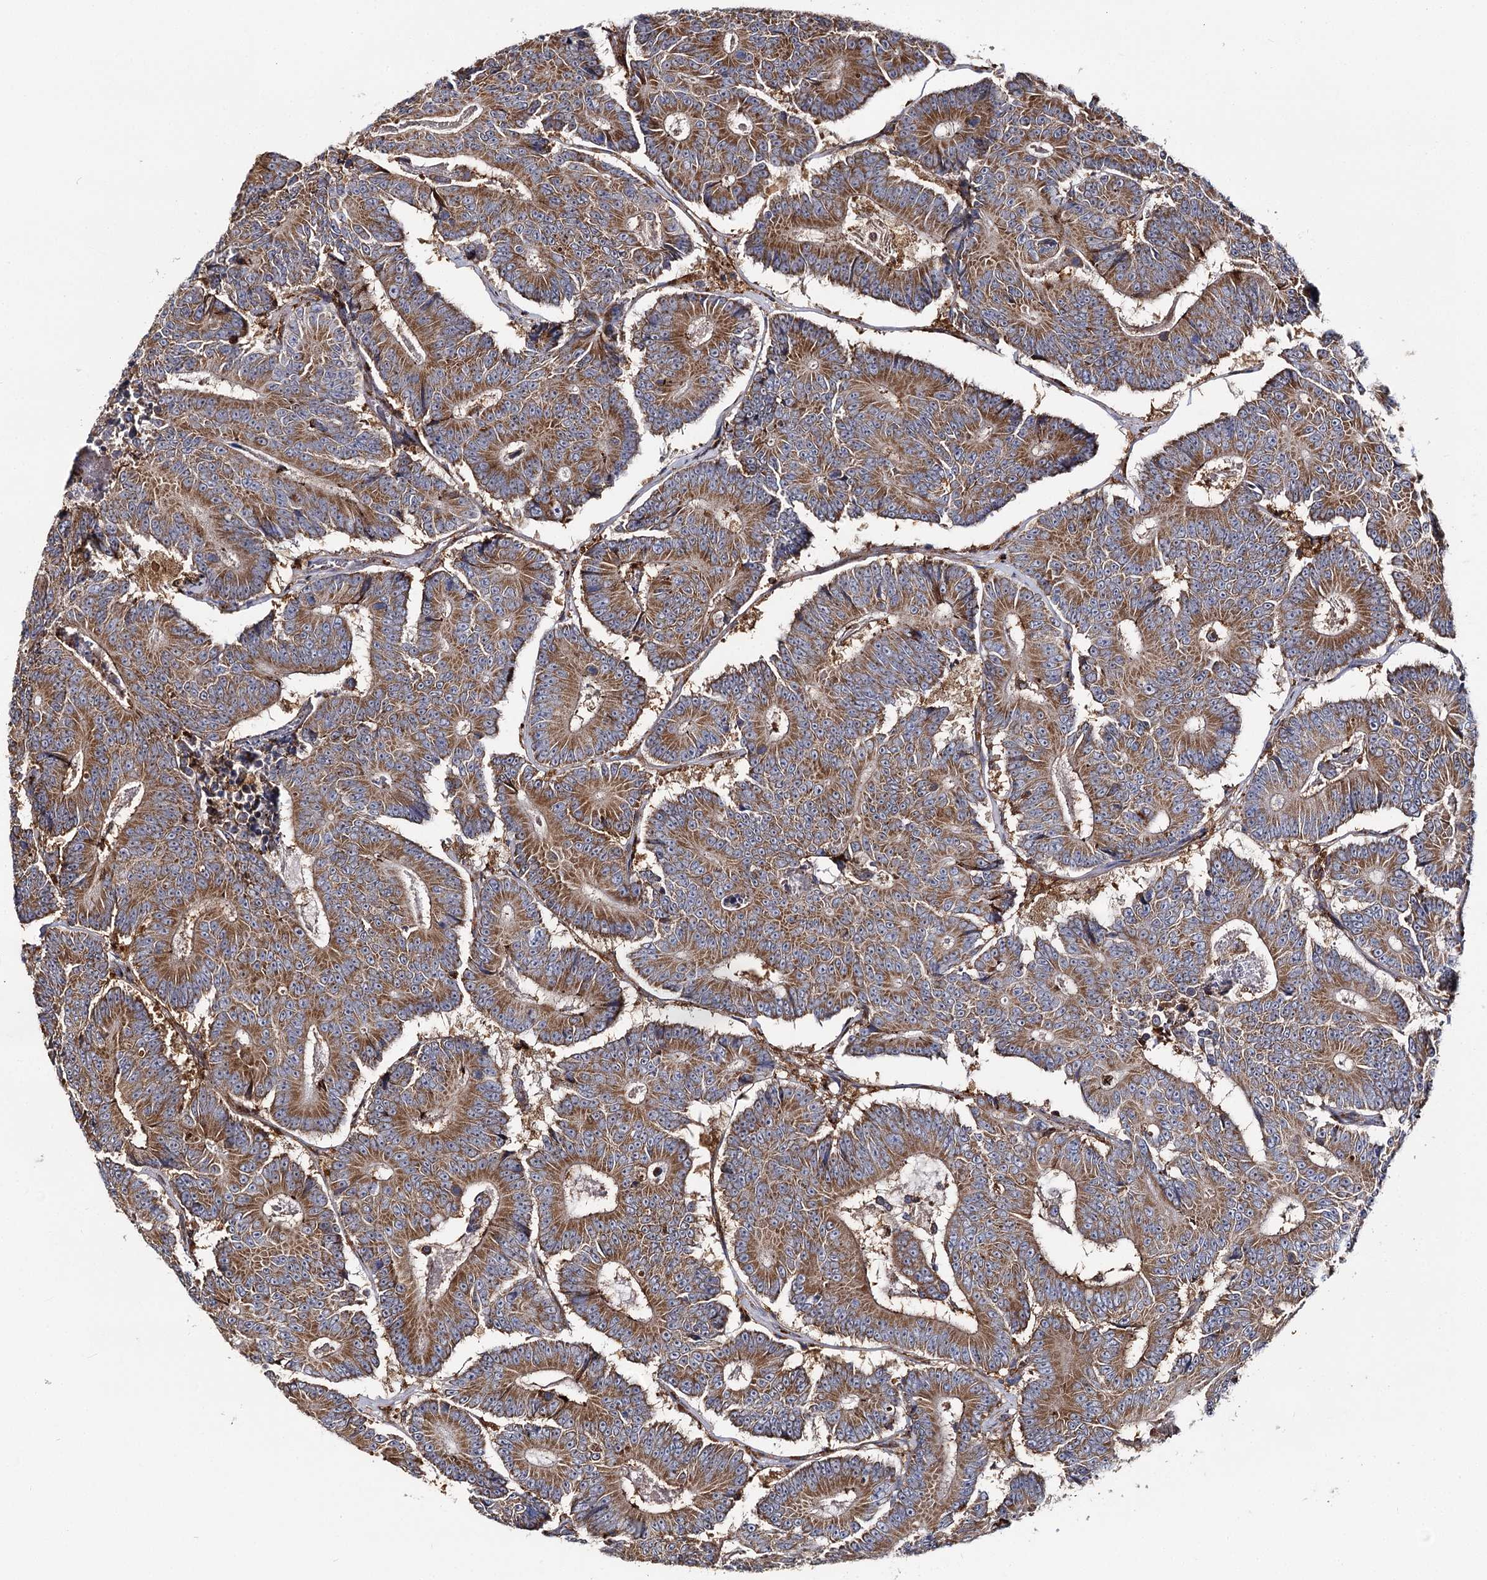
{"staining": {"intensity": "moderate", "quantity": ">75%", "location": "cytoplasmic/membranous"}, "tissue": "colorectal cancer", "cell_type": "Tumor cells", "image_type": "cancer", "snomed": [{"axis": "morphology", "description": "Adenocarcinoma, NOS"}, {"axis": "topography", "description": "Colon"}], "caption": "IHC image of adenocarcinoma (colorectal) stained for a protein (brown), which demonstrates medium levels of moderate cytoplasmic/membranous expression in about >75% of tumor cells.", "gene": "SEC24B", "patient": {"sex": "male", "age": 83}}